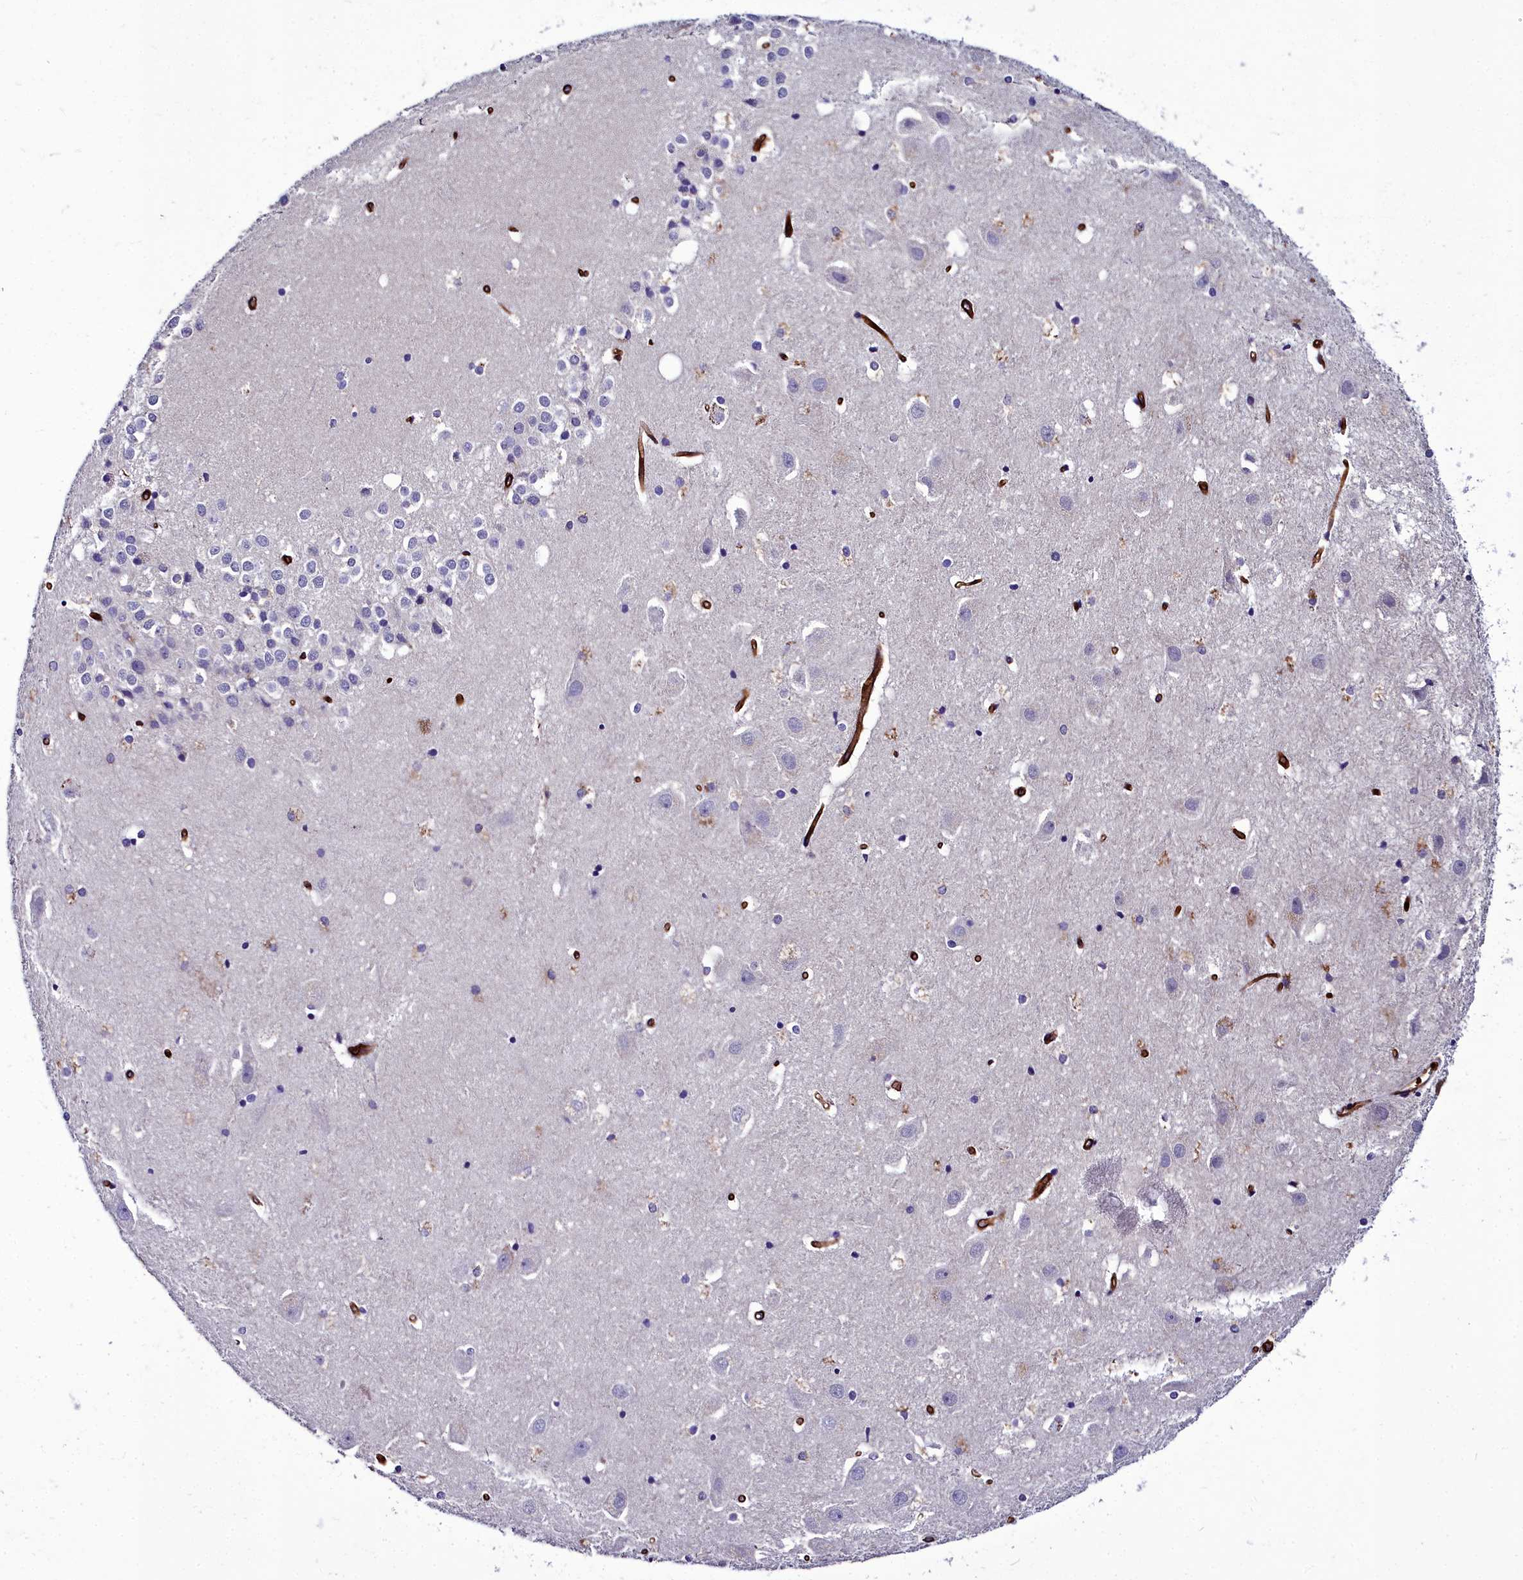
{"staining": {"intensity": "negative", "quantity": "none", "location": "none"}, "tissue": "hippocampus", "cell_type": "Glial cells", "image_type": "normal", "snomed": [{"axis": "morphology", "description": "Normal tissue, NOS"}, {"axis": "topography", "description": "Hippocampus"}], "caption": "An image of human hippocampus is negative for staining in glial cells. Nuclei are stained in blue.", "gene": "CYP4F11", "patient": {"sex": "female", "age": 52}}